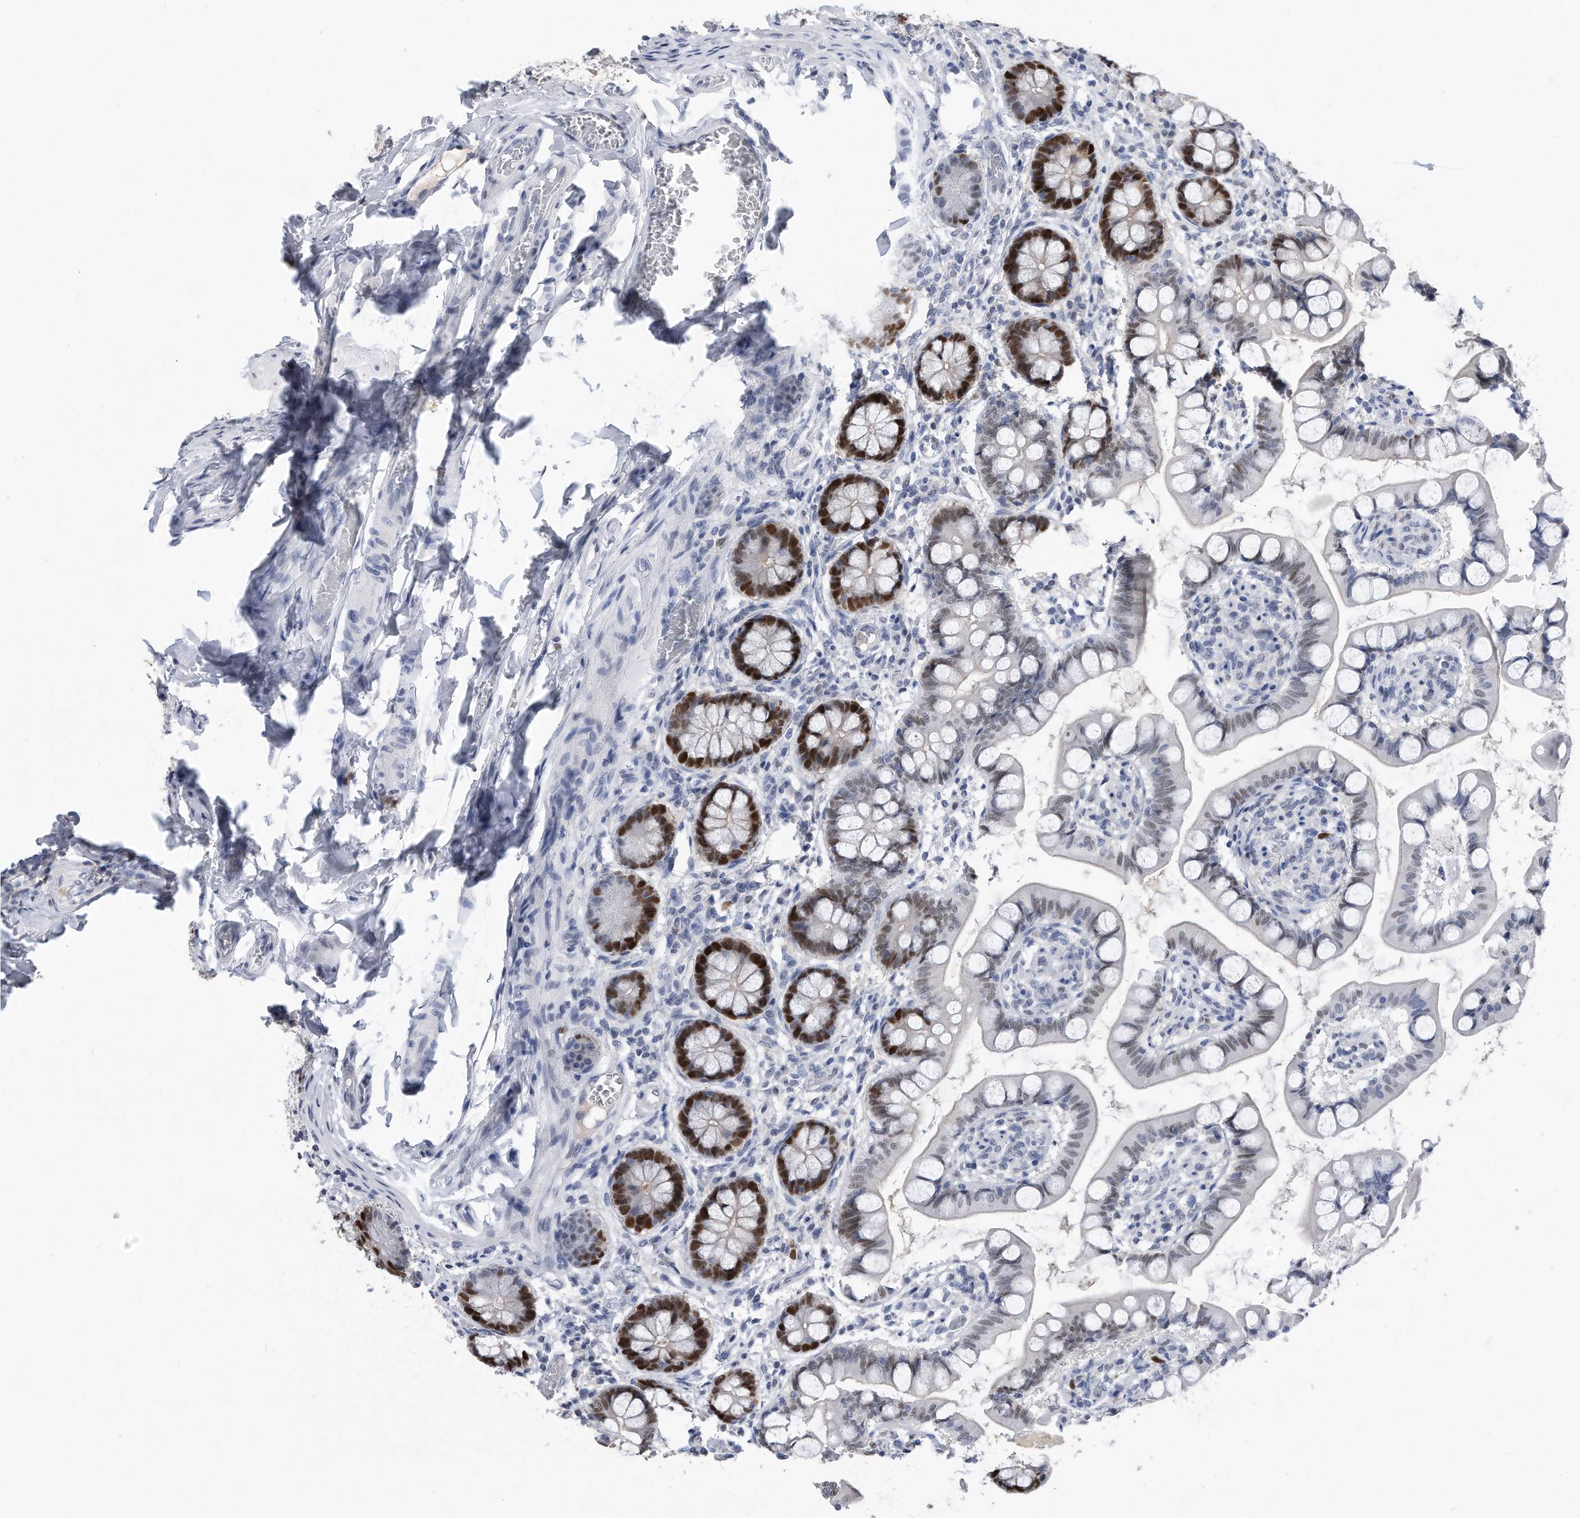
{"staining": {"intensity": "strong", "quantity": "25%-75%", "location": "nuclear"}, "tissue": "small intestine", "cell_type": "Glandular cells", "image_type": "normal", "snomed": [{"axis": "morphology", "description": "Normal tissue, NOS"}, {"axis": "topography", "description": "Small intestine"}], "caption": "This histopathology image displays IHC staining of normal small intestine, with high strong nuclear expression in approximately 25%-75% of glandular cells.", "gene": "PCNA", "patient": {"sex": "male", "age": 52}}